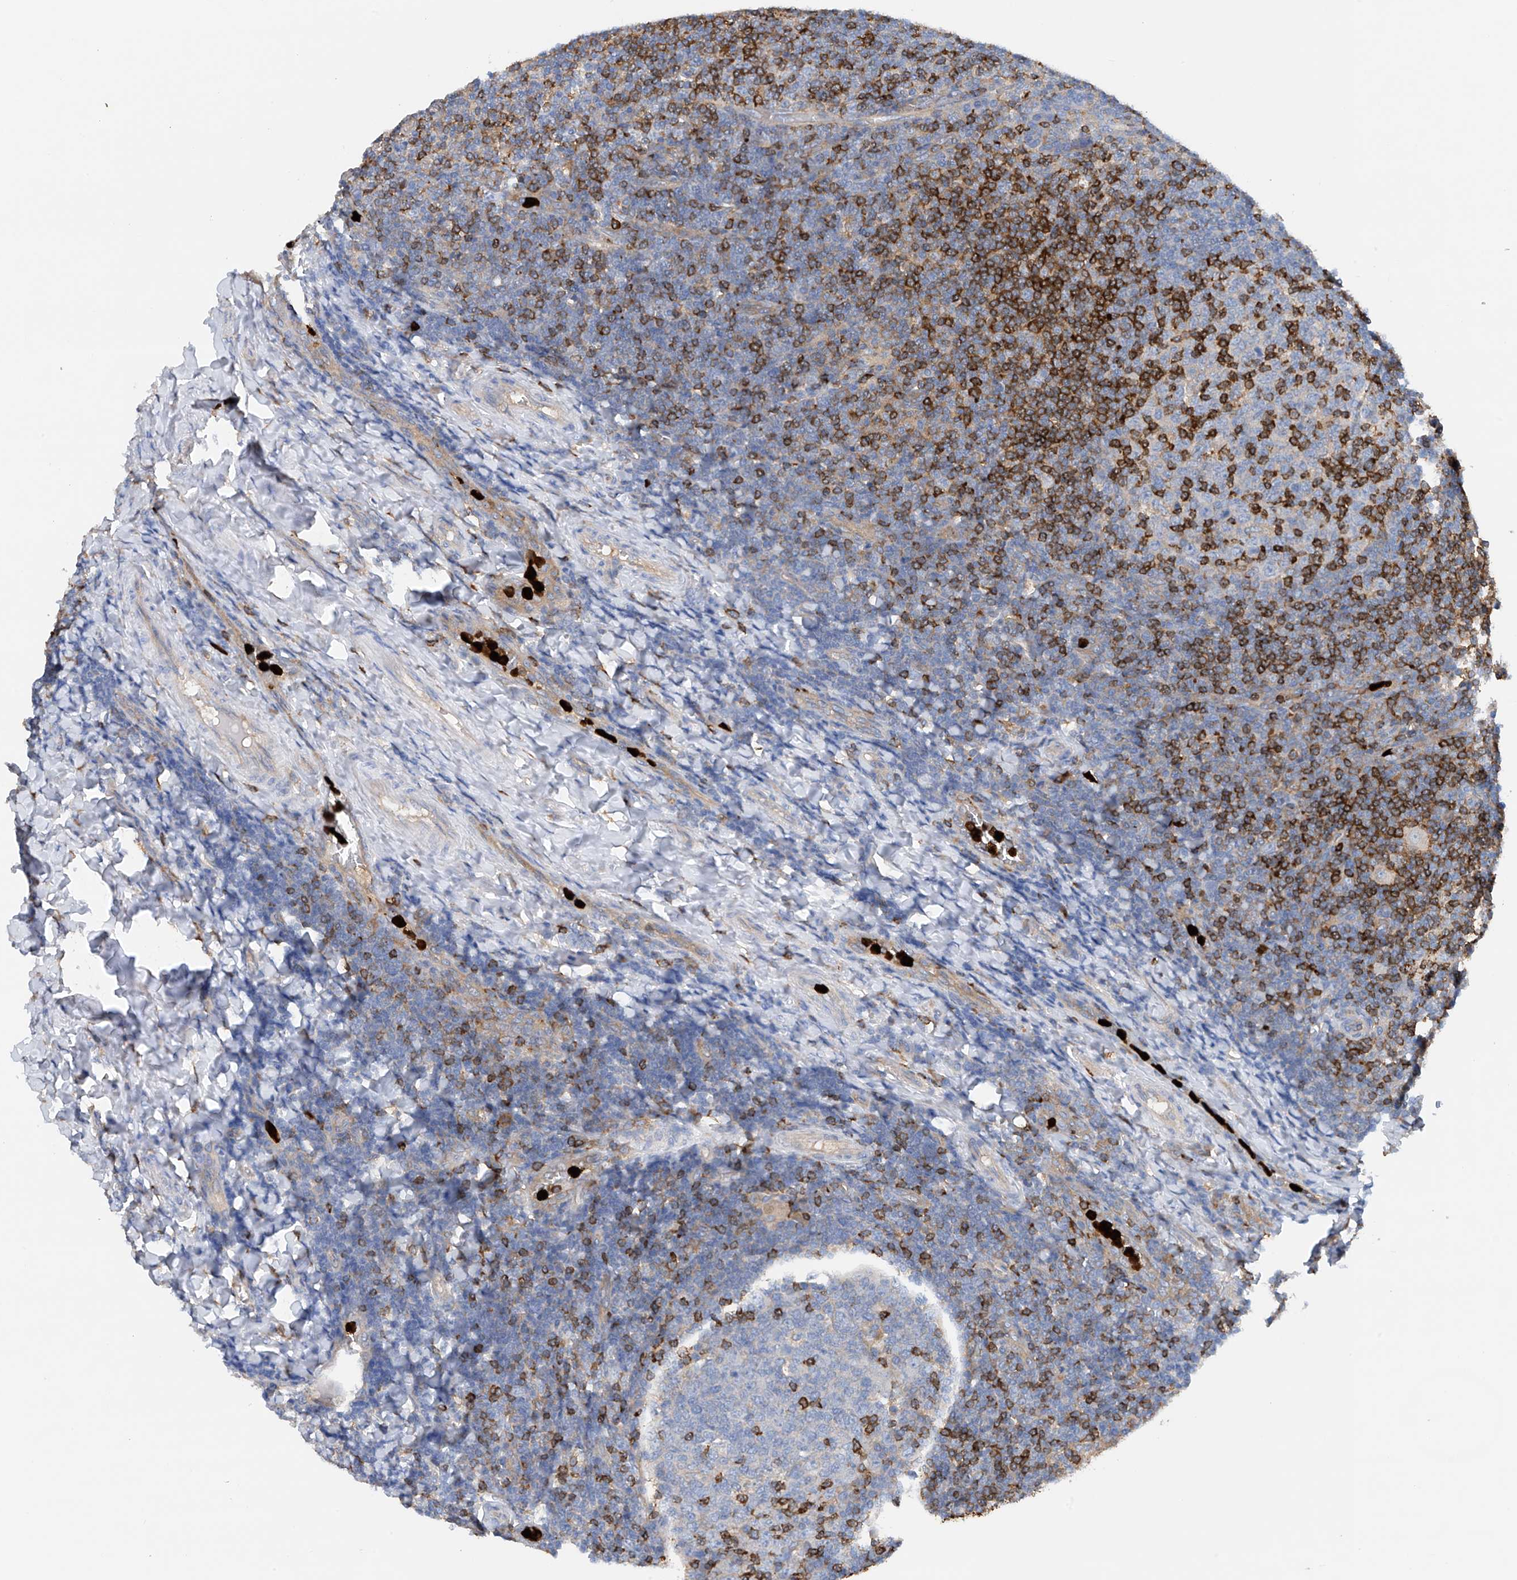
{"staining": {"intensity": "strong", "quantity": "<25%", "location": "cytoplasmic/membranous"}, "tissue": "tonsil", "cell_type": "Germinal center cells", "image_type": "normal", "snomed": [{"axis": "morphology", "description": "Normal tissue, NOS"}, {"axis": "topography", "description": "Tonsil"}], "caption": "Protein analysis of normal tonsil reveals strong cytoplasmic/membranous staining in about <25% of germinal center cells. The protein is shown in brown color, while the nuclei are stained blue.", "gene": "PHACTR2", "patient": {"sex": "female", "age": 19}}